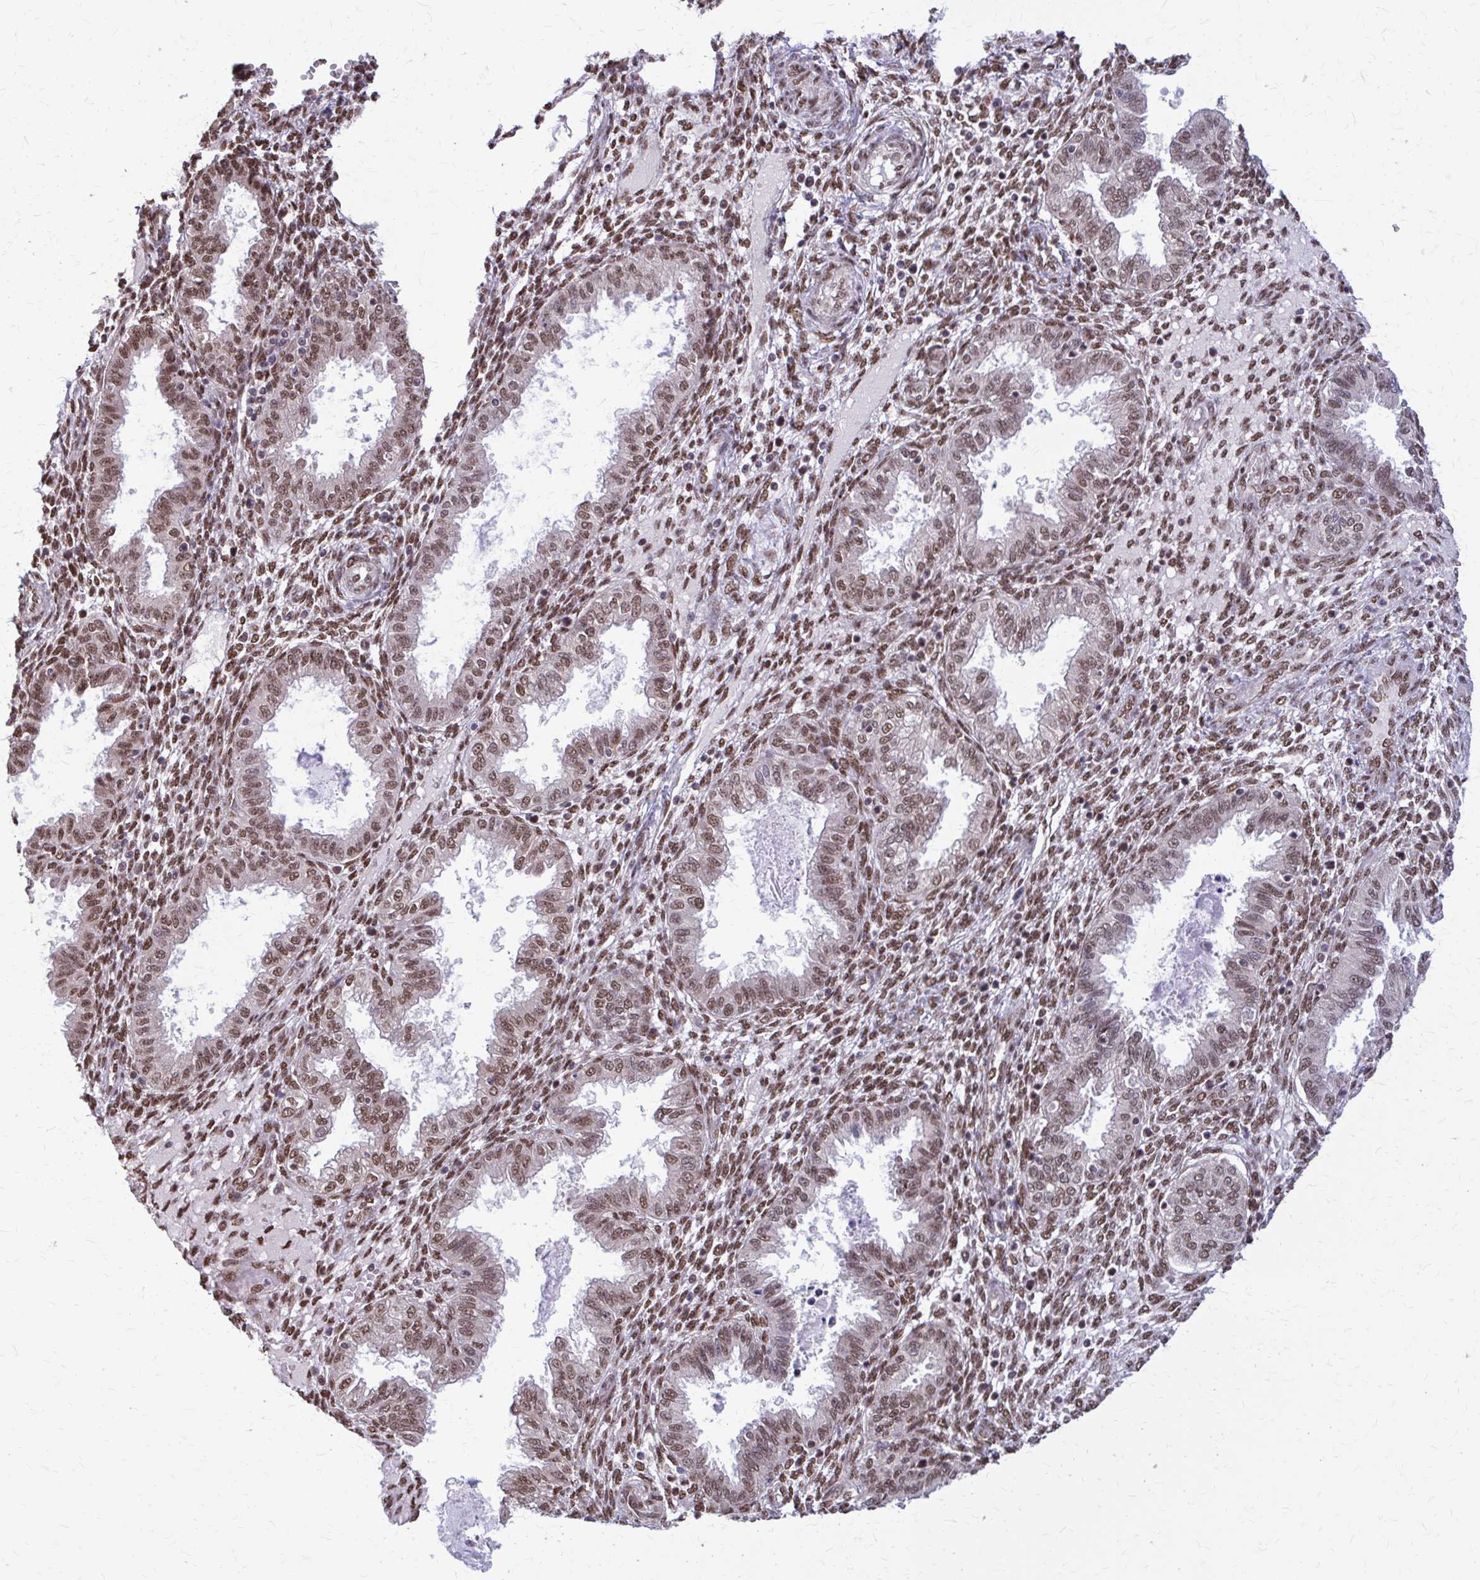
{"staining": {"intensity": "strong", "quantity": ">75%", "location": "nuclear"}, "tissue": "endometrium", "cell_type": "Cells in endometrial stroma", "image_type": "normal", "snomed": [{"axis": "morphology", "description": "Normal tissue, NOS"}, {"axis": "topography", "description": "Endometrium"}], "caption": "A micrograph of endometrium stained for a protein exhibits strong nuclear brown staining in cells in endometrial stroma.", "gene": "TTF1", "patient": {"sex": "female", "age": 33}}